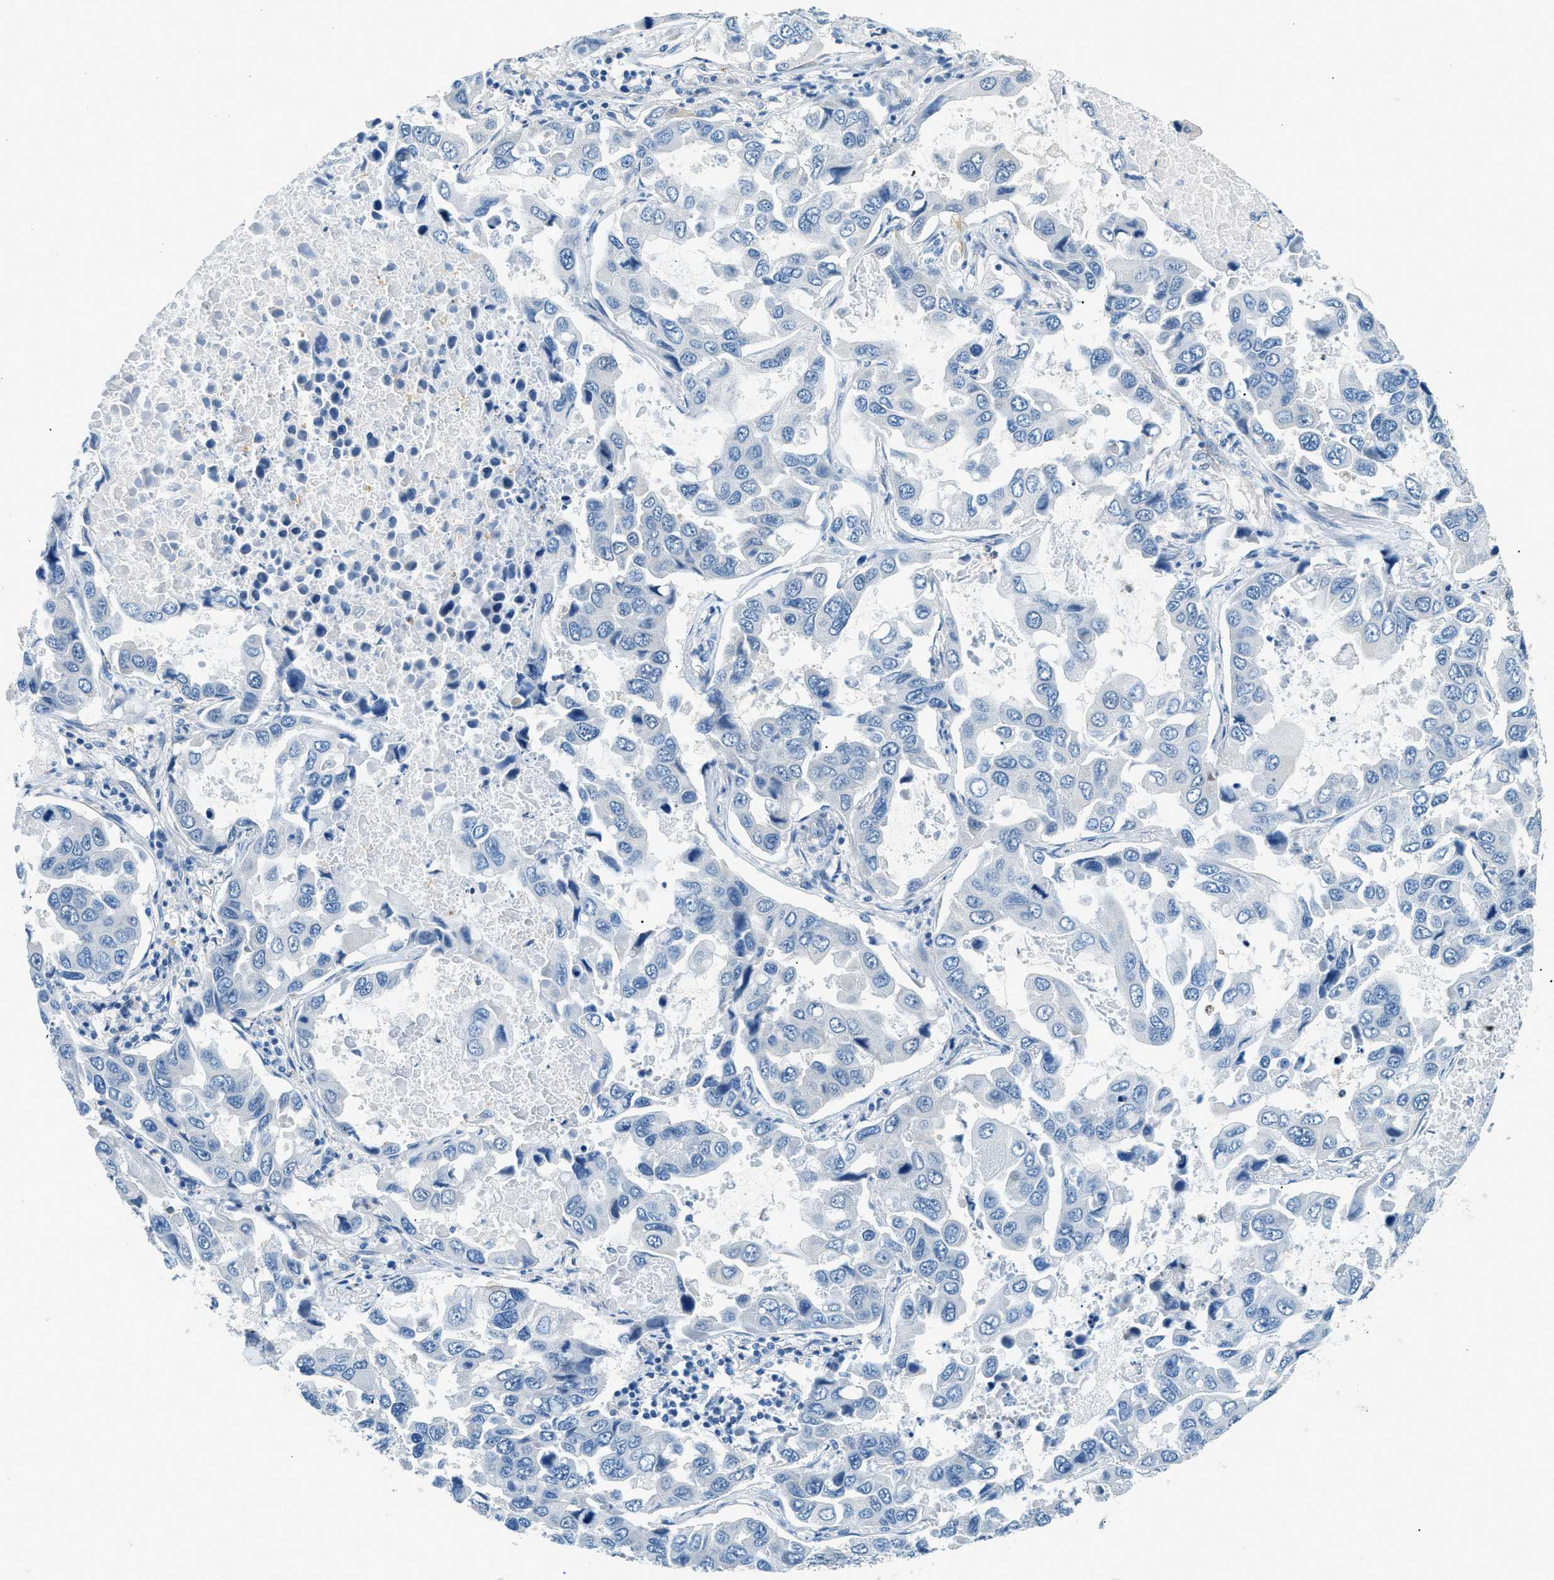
{"staining": {"intensity": "negative", "quantity": "none", "location": "none"}, "tissue": "lung cancer", "cell_type": "Tumor cells", "image_type": "cancer", "snomed": [{"axis": "morphology", "description": "Adenocarcinoma, NOS"}, {"axis": "topography", "description": "Lung"}], "caption": "This is a image of immunohistochemistry (IHC) staining of lung cancer (adenocarcinoma), which shows no staining in tumor cells.", "gene": "ZNF367", "patient": {"sex": "male", "age": 64}}